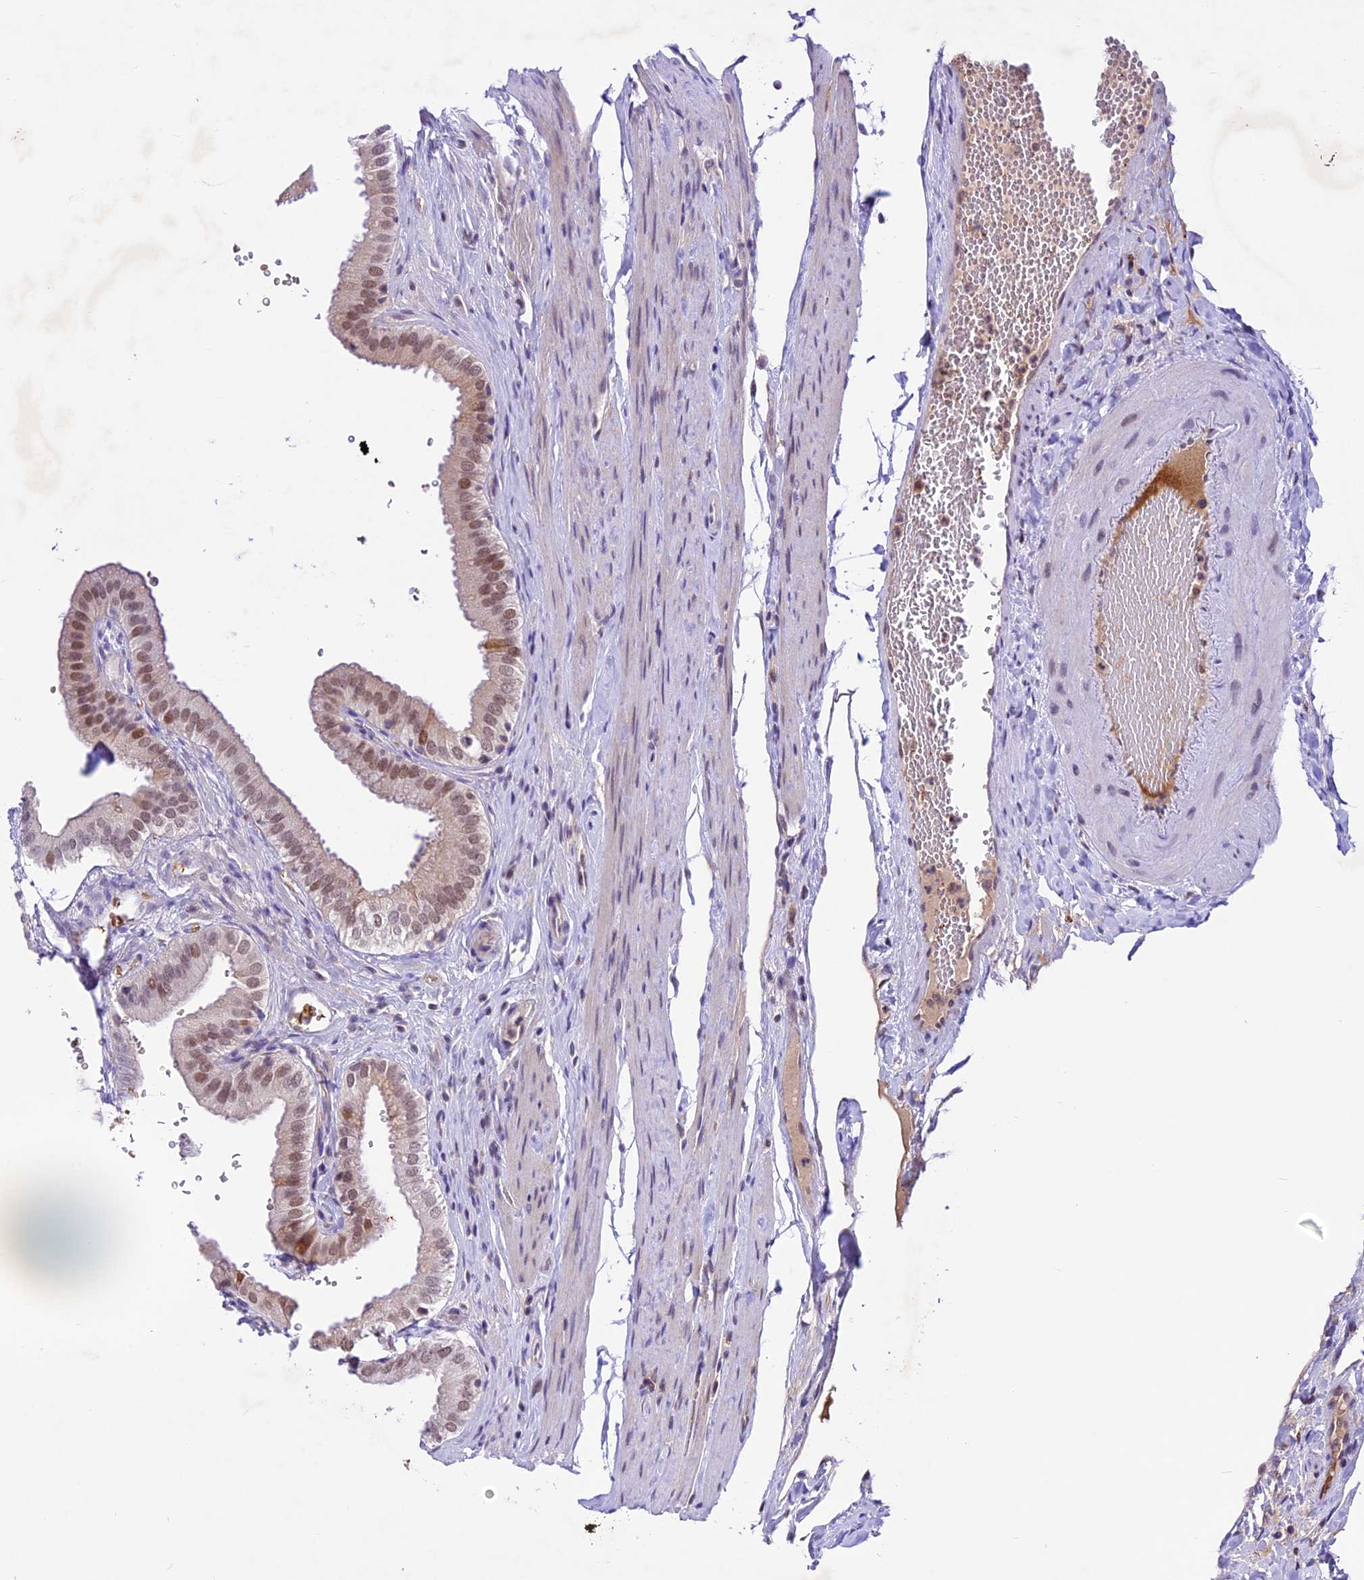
{"staining": {"intensity": "moderate", "quantity": ">75%", "location": "cytoplasmic/membranous,nuclear"}, "tissue": "gallbladder", "cell_type": "Glandular cells", "image_type": "normal", "snomed": [{"axis": "morphology", "description": "Normal tissue, NOS"}, {"axis": "topography", "description": "Gallbladder"}], "caption": "An immunohistochemistry histopathology image of benign tissue is shown. Protein staining in brown highlights moderate cytoplasmic/membranous,nuclear positivity in gallbladder within glandular cells.", "gene": "SHKBP1", "patient": {"sex": "female", "age": 61}}